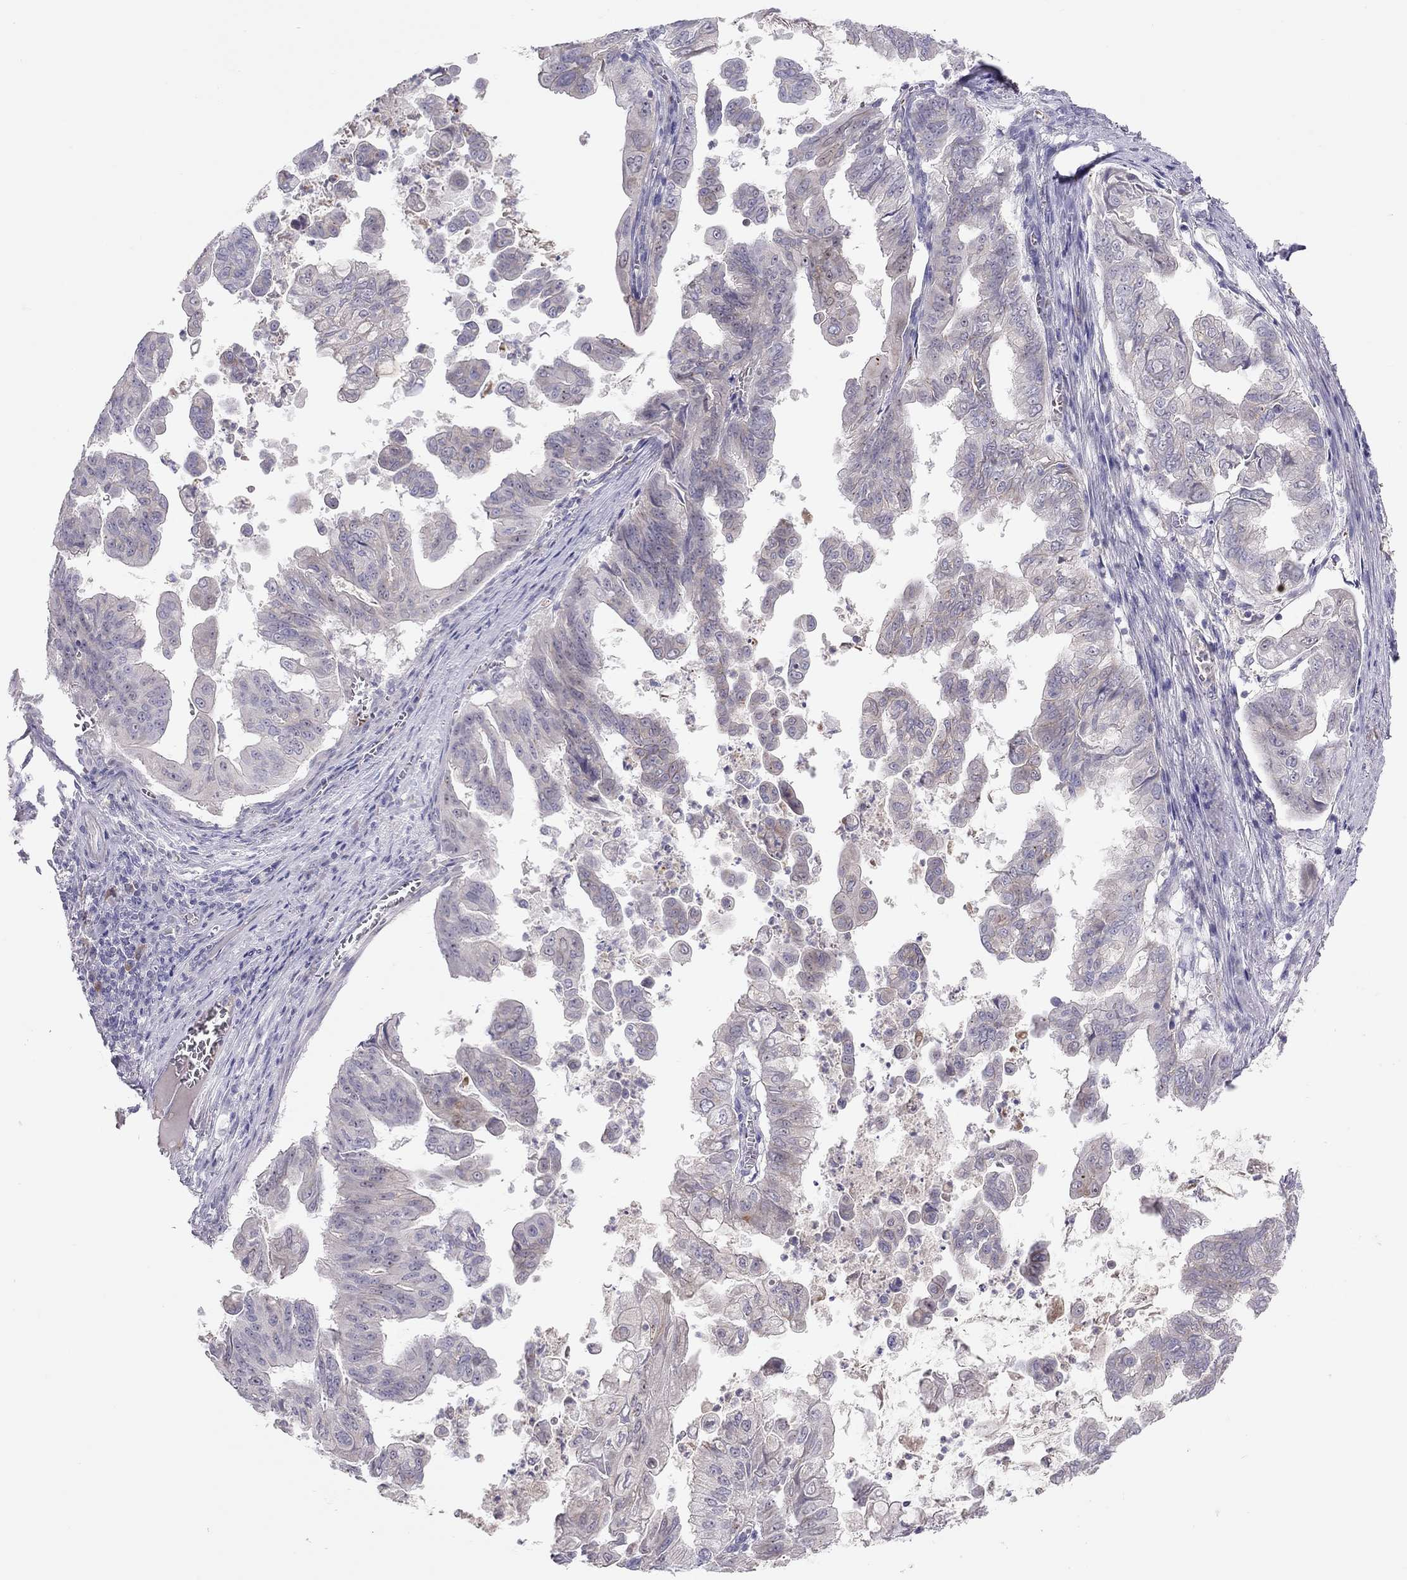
{"staining": {"intensity": "negative", "quantity": "none", "location": "none"}, "tissue": "stomach cancer", "cell_type": "Tumor cells", "image_type": "cancer", "snomed": [{"axis": "morphology", "description": "Adenocarcinoma, NOS"}, {"axis": "topography", "description": "Stomach, upper"}], "caption": "This is an IHC histopathology image of human stomach cancer (adenocarcinoma). There is no positivity in tumor cells.", "gene": "FRMD1", "patient": {"sex": "male", "age": 80}}